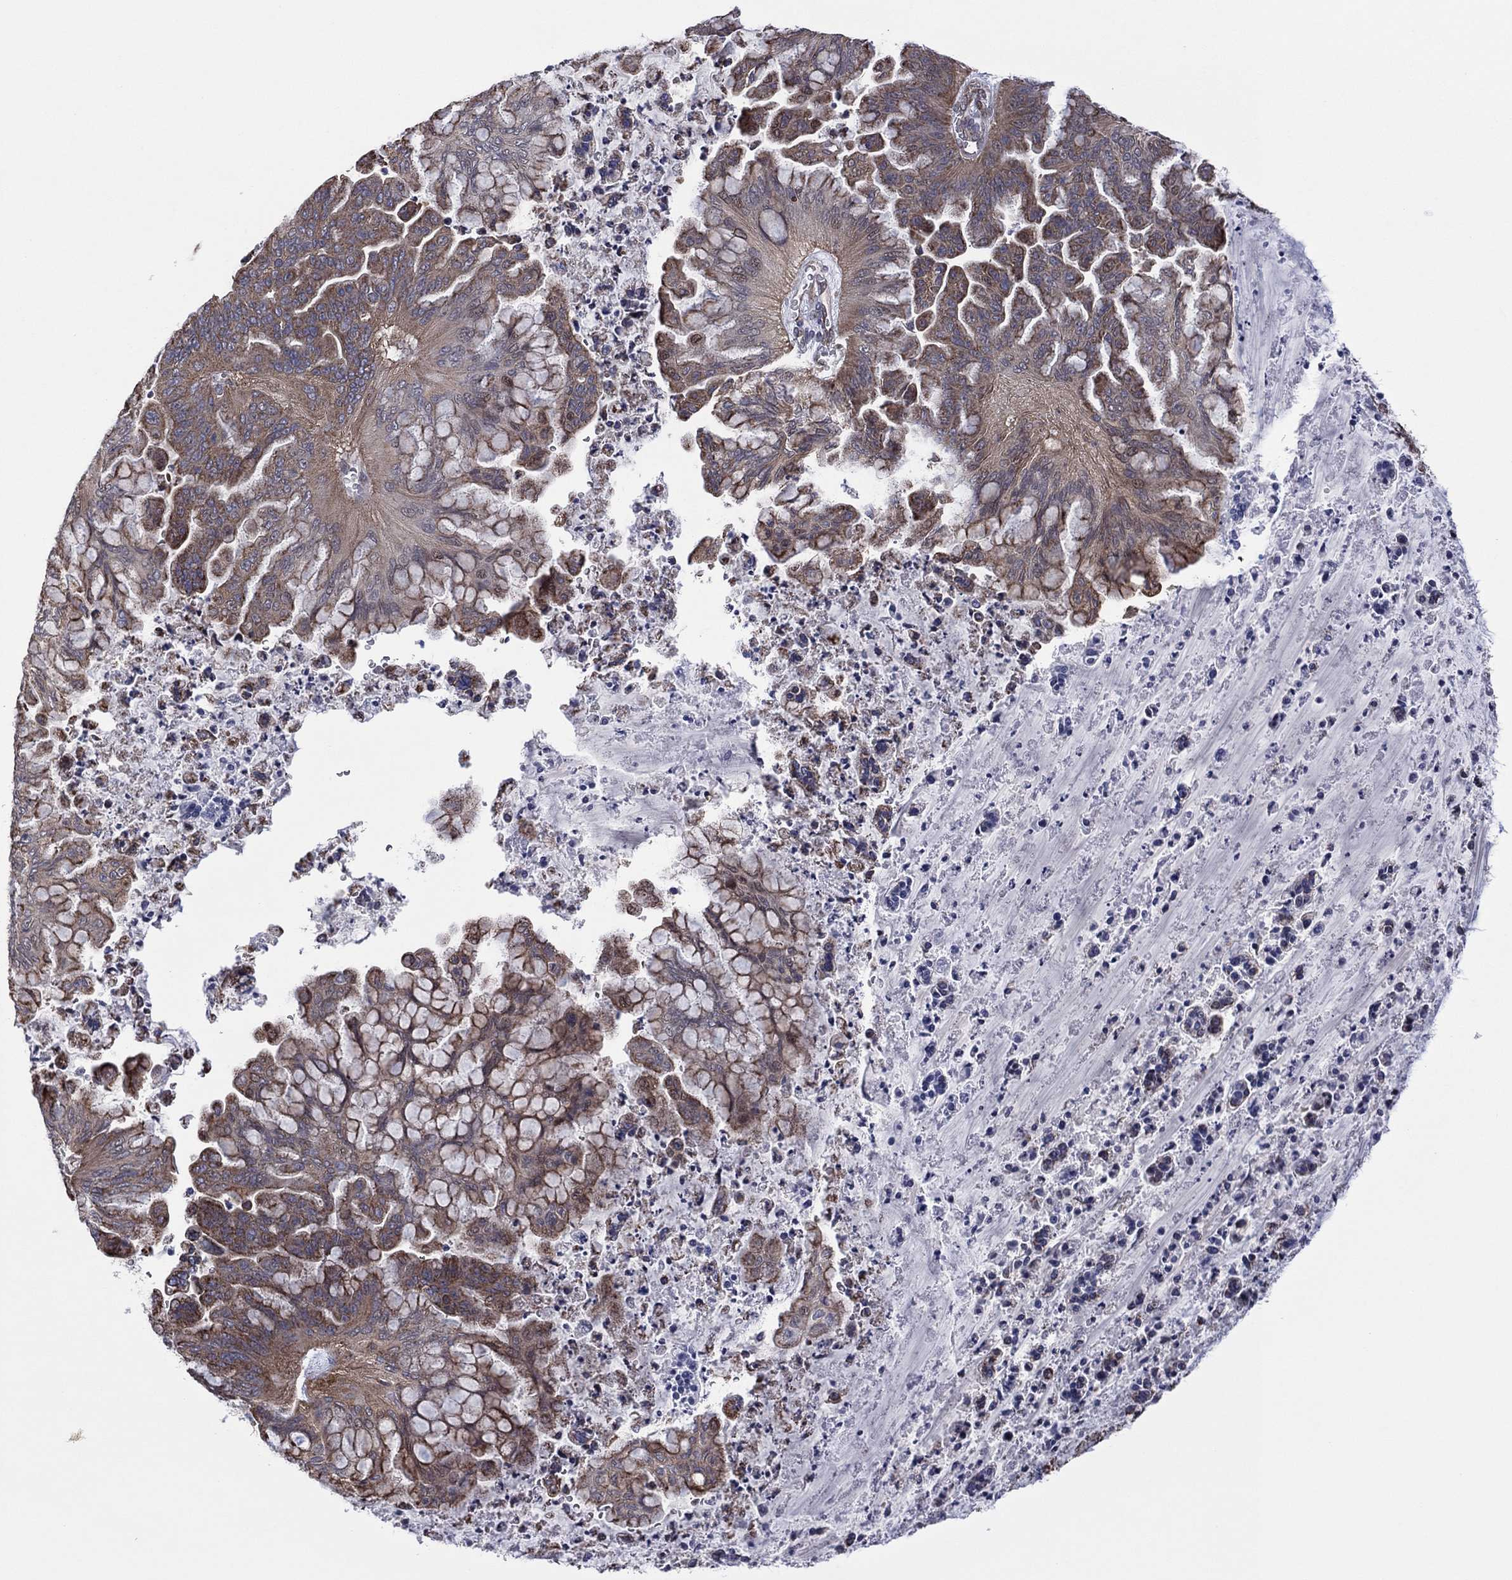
{"staining": {"intensity": "moderate", "quantity": "25%-75%", "location": "cytoplasmic/membranous"}, "tissue": "ovarian cancer", "cell_type": "Tumor cells", "image_type": "cancer", "snomed": [{"axis": "morphology", "description": "Cystadenocarcinoma, mucinous, NOS"}, {"axis": "topography", "description": "Ovary"}], "caption": "High-power microscopy captured an immunohistochemistry (IHC) photomicrograph of ovarian cancer (mucinous cystadenocarcinoma), revealing moderate cytoplasmic/membranous positivity in about 25%-75% of tumor cells. The protein is stained brown, and the nuclei are stained in blue (DAB (3,3'-diaminobenzidine) IHC with brightfield microscopy, high magnification).", "gene": "PIDD1", "patient": {"sex": "female", "age": 67}}